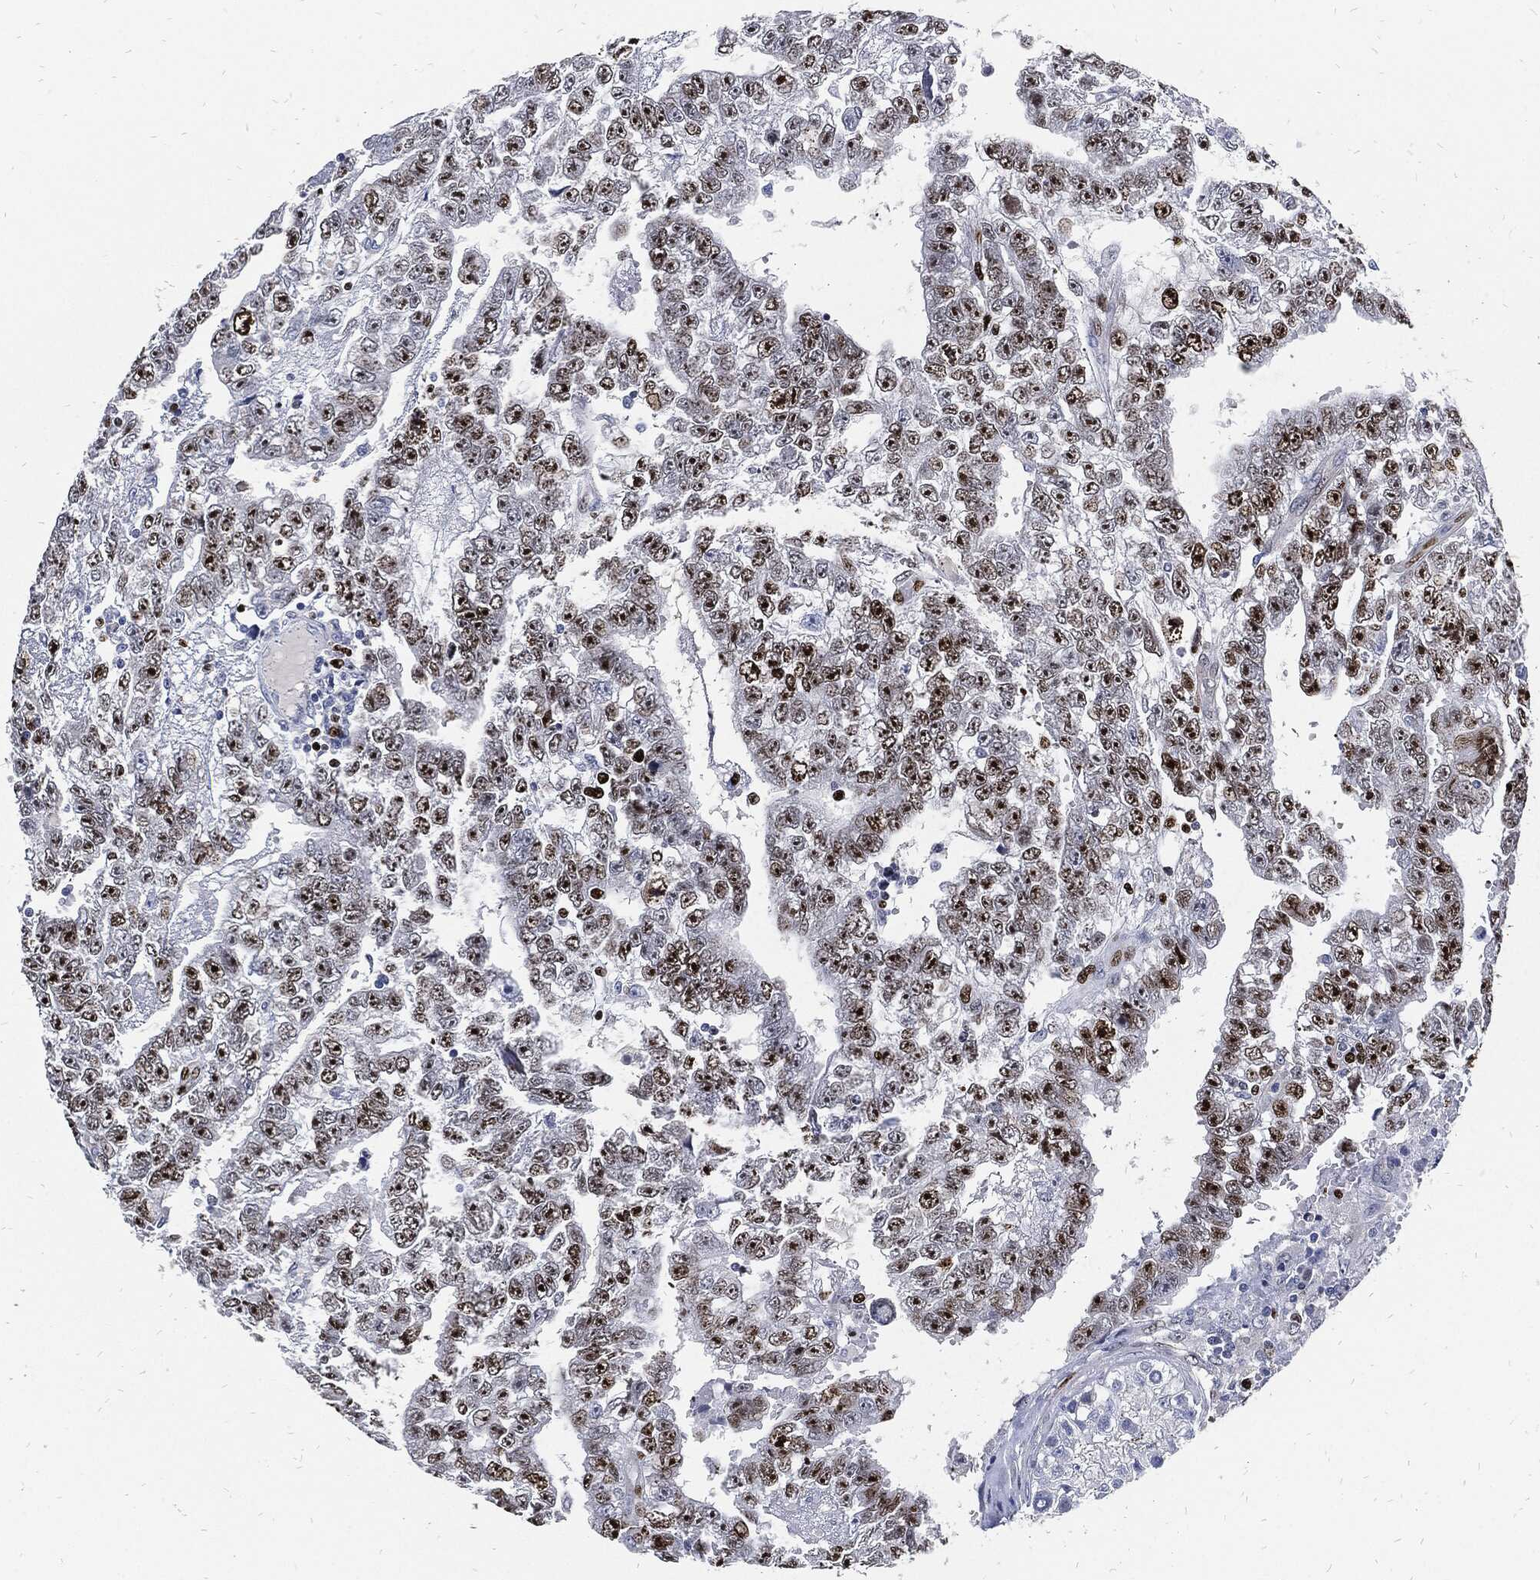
{"staining": {"intensity": "moderate", "quantity": "25%-75%", "location": "nuclear"}, "tissue": "testis cancer", "cell_type": "Tumor cells", "image_type": "cancer", "snomed": [{"axis": "morphology", "description": "Carcinoma, Embryonal, NOS"}, {"axis": "topography", "description": "Testis"}], "caption": "IHC (DAB (3,3'-diaminobenzidine)) staining of embryonal carcinoma (testis) demonstrates moderate nuclear protein expression in about 25%-75% of tumor cells. The protein is shown in brown color, while the nuclei are stained blue.", "gene": "MKI67", "patient": {"sex": "male", "age": 25}}